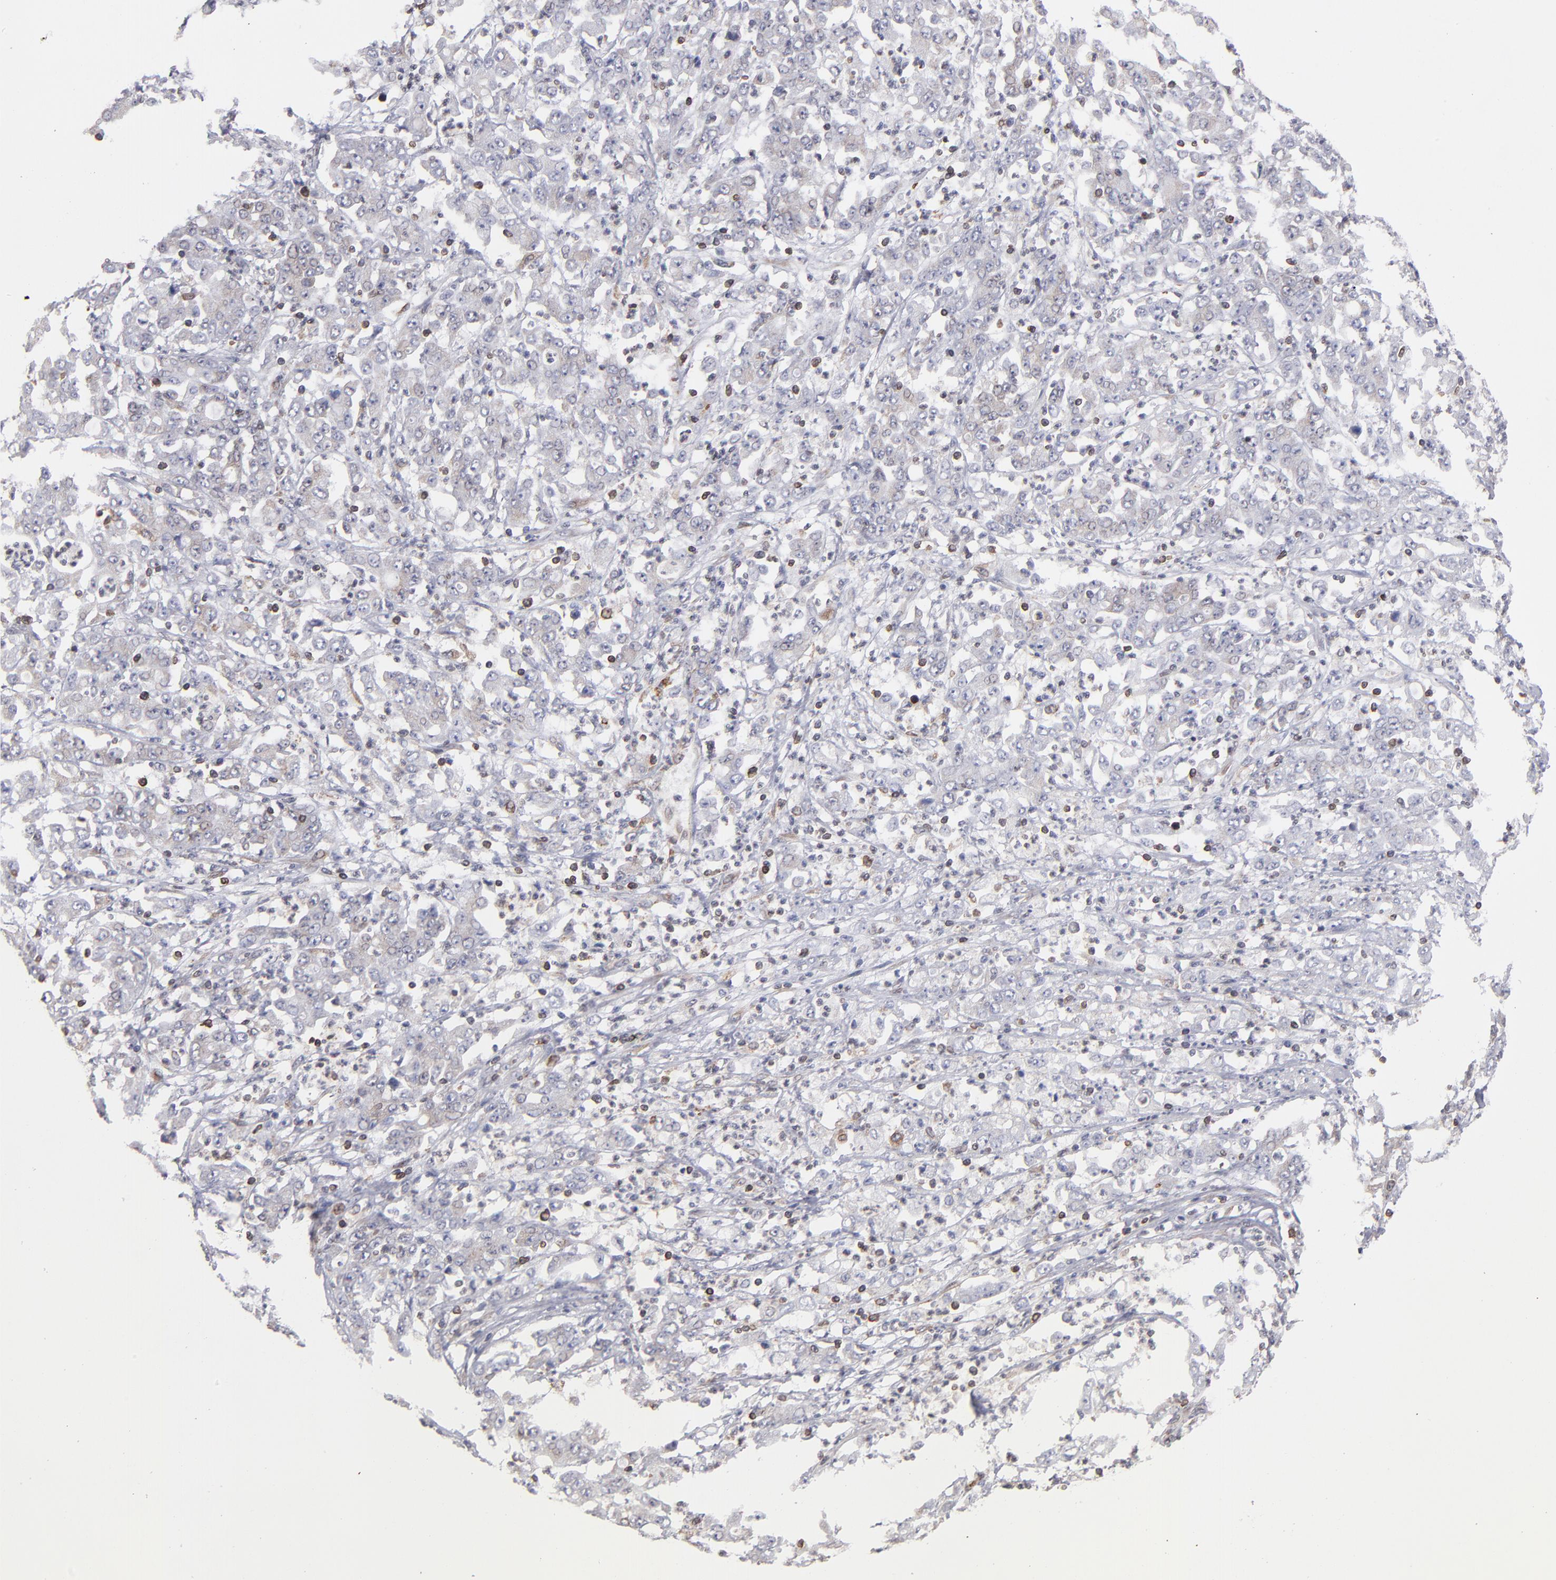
{"staining": {"intensity": "moderate", "quantity": "<25%", "location": "cytoplasmic/membranous"}, "tissue": "stomach cancer", "cell_type": "Tumor cells", "image_type": "cancer", "snomed": [{"axis": "morphology", "description": "Adenocarcinoma, NOS"}, {"axis": "topography", "description": "Stomach, lower"}], "caption": "Immunohistochemical staining of stomach cancer displays moderate cytoplasmic/membranous protein expression in about <25% of tumor cells.", "gene": "TMX1", "patient": {"sex": "female", "age": 71}}